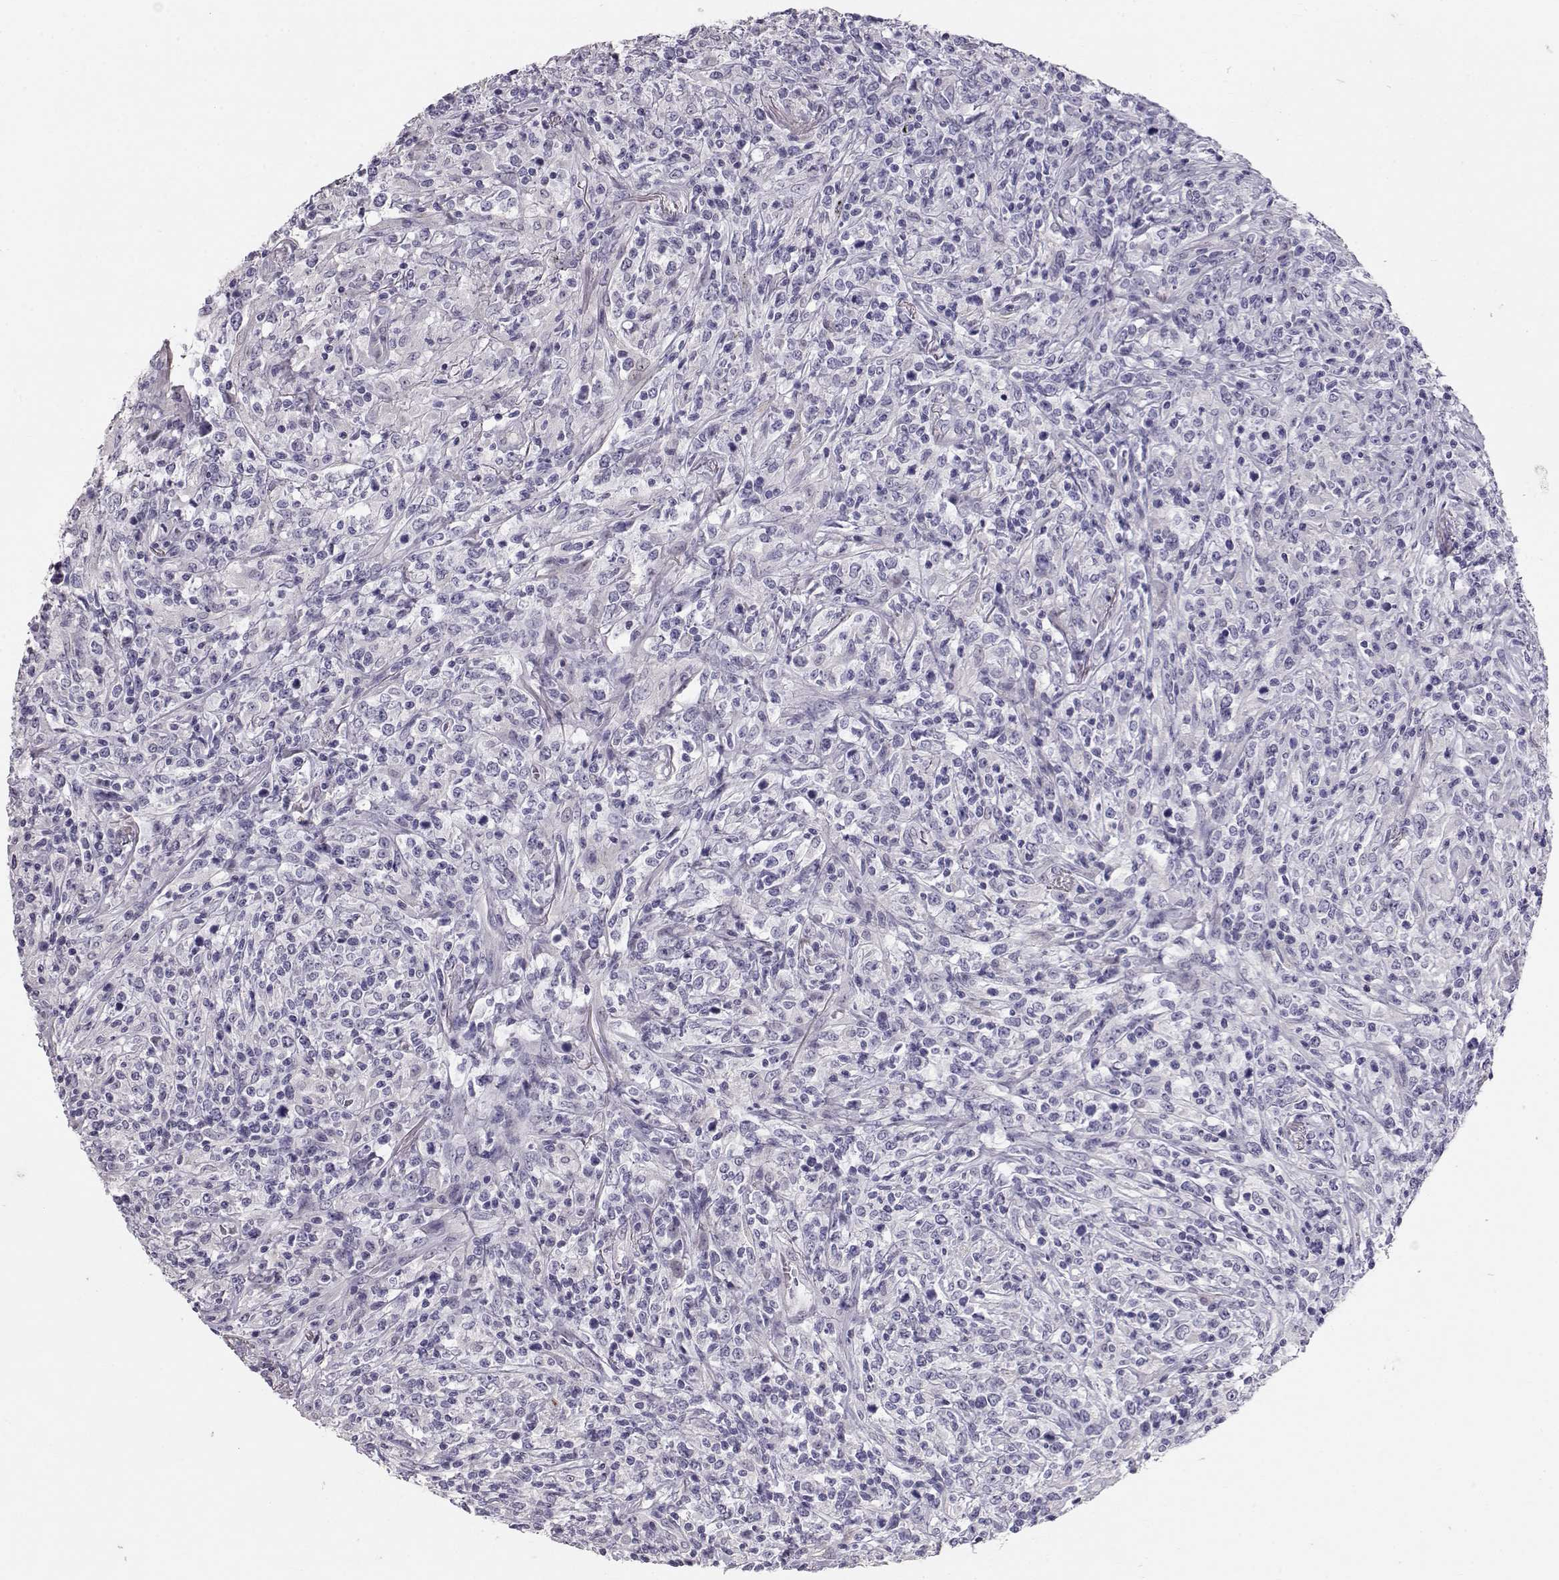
{"staining": {"intensity": "negative", "quantity": "none", "location": "none"}, "tissue": "lymphoma", "cell_type": "Tumor cells", "image_type": "cancer", "snomed": [{"axis": "morphology", "description": "Malignant lymphoma, non-Hodgkin's type, High grade"}, {"axis": "topography", "description": "Lung"}], "caption": "A micrograph of lymphoma stained for a protein demonstrates no brown staining in tumor cells.", "gene": "RD3", "patient": {"sex": "male", "age": 79}}